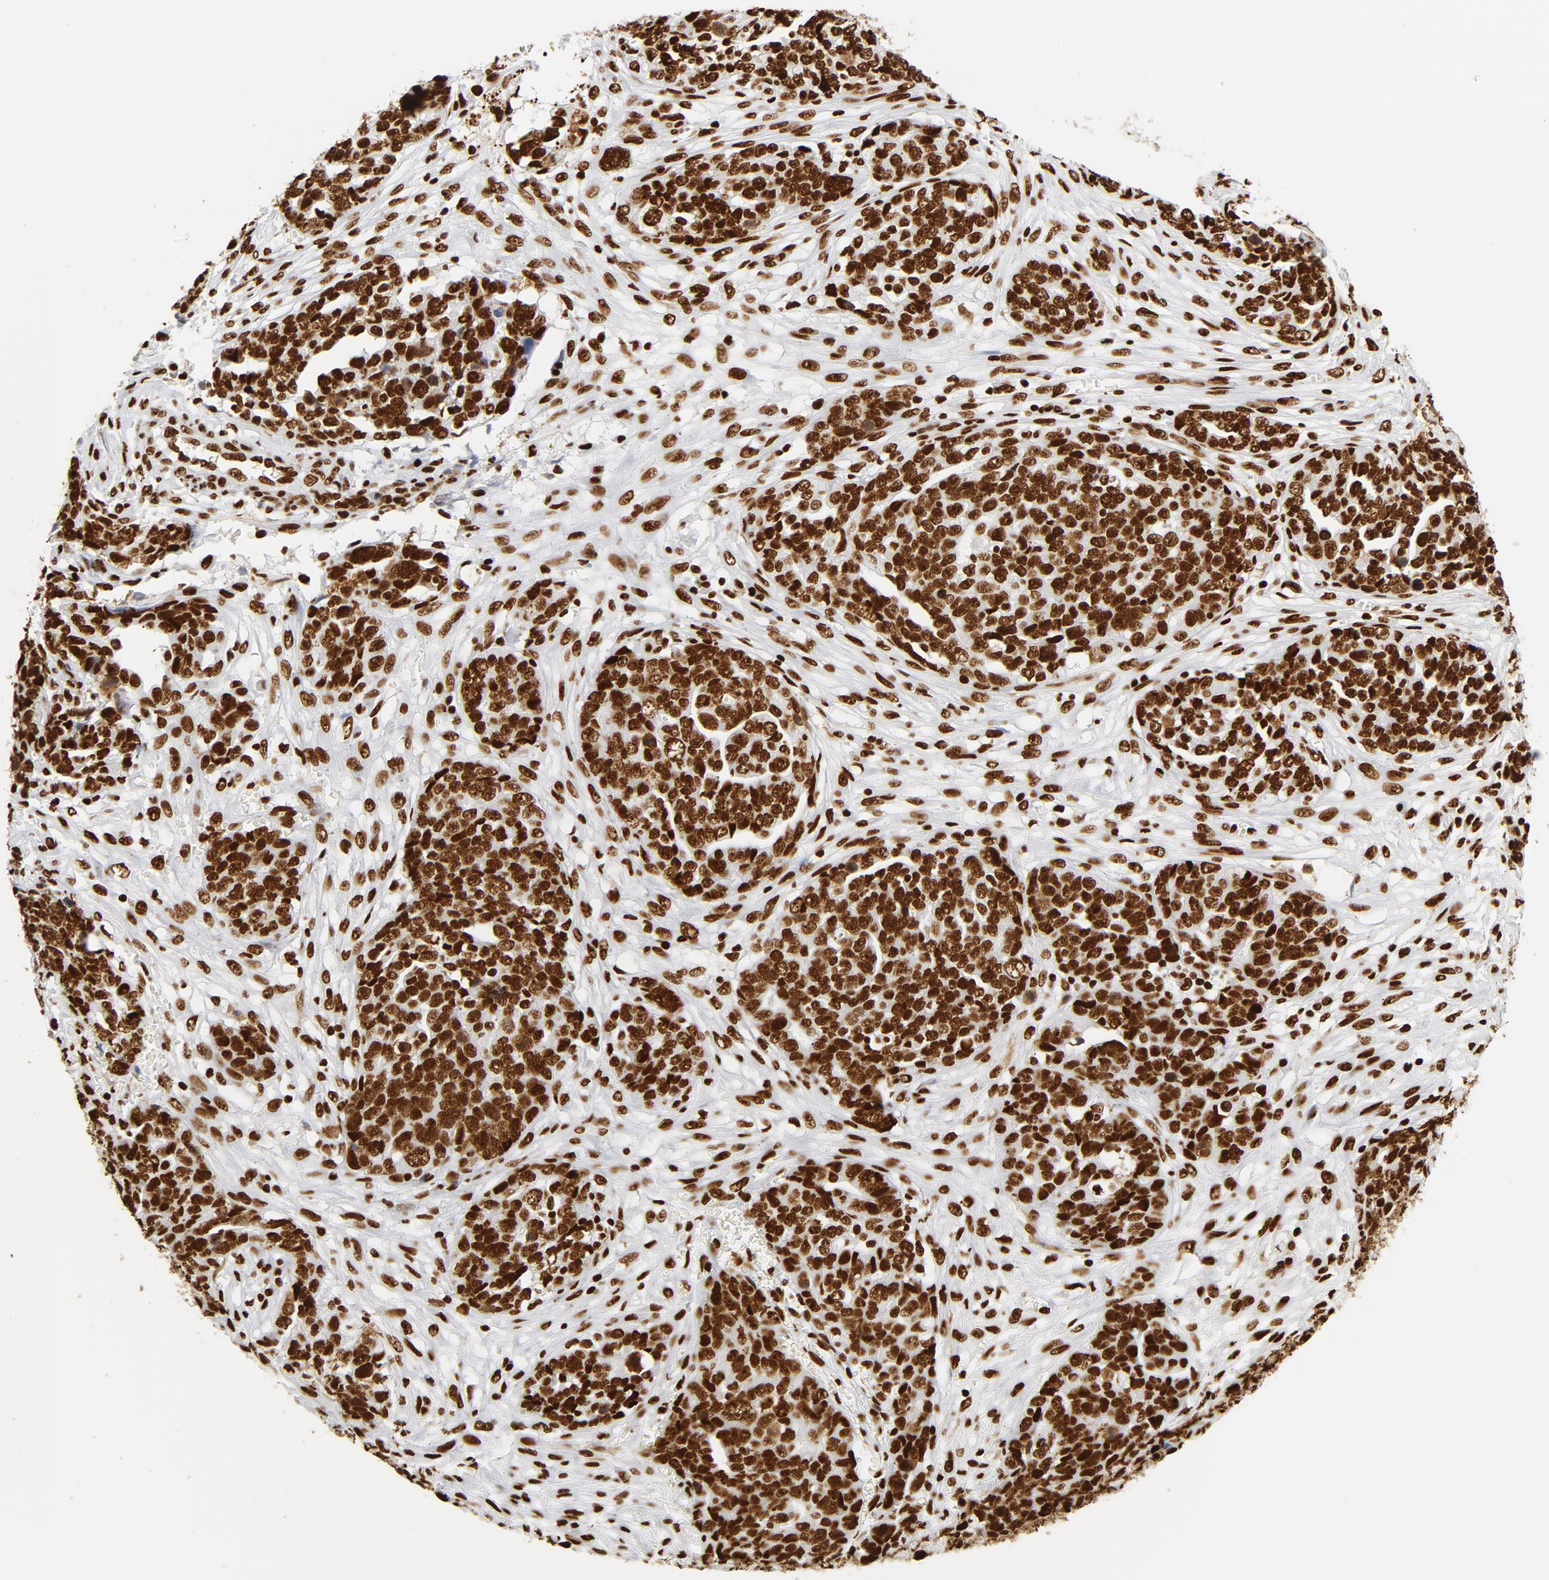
{"staining": {"intensity": "strong", "quantity": ">75%", "location": "cytoplasmic/membranous,nuclear"}, "tissue": "ovarian cancer", "cell_type": "Tumor cells", "image_type": "cancer", "snomed": [{"axis": "morphology", "description": "Normal tissue, NOS"}, {"axis": "morphology", "description": "Cystadenocarcinoma, serous, NOS"}, {"axis": "topography", "description": "Fallopian tube"}, {"axis": "topography", "description": "Ovary"}], "caption": "Serous cystadenocarcinoma (ovarian) stained with immunohistochemistry exhibits strong cytoplasmic/membranous and nuclear staining in approximately >75% of tumor cells. The staining was performed using DAB to visualize the protein expression in brown, while the nuclei were stained in blue with hematoxylin (Magnification: 20x).", "gene": "XRCC6", "patient": {"sex": "female", "age": 56}}